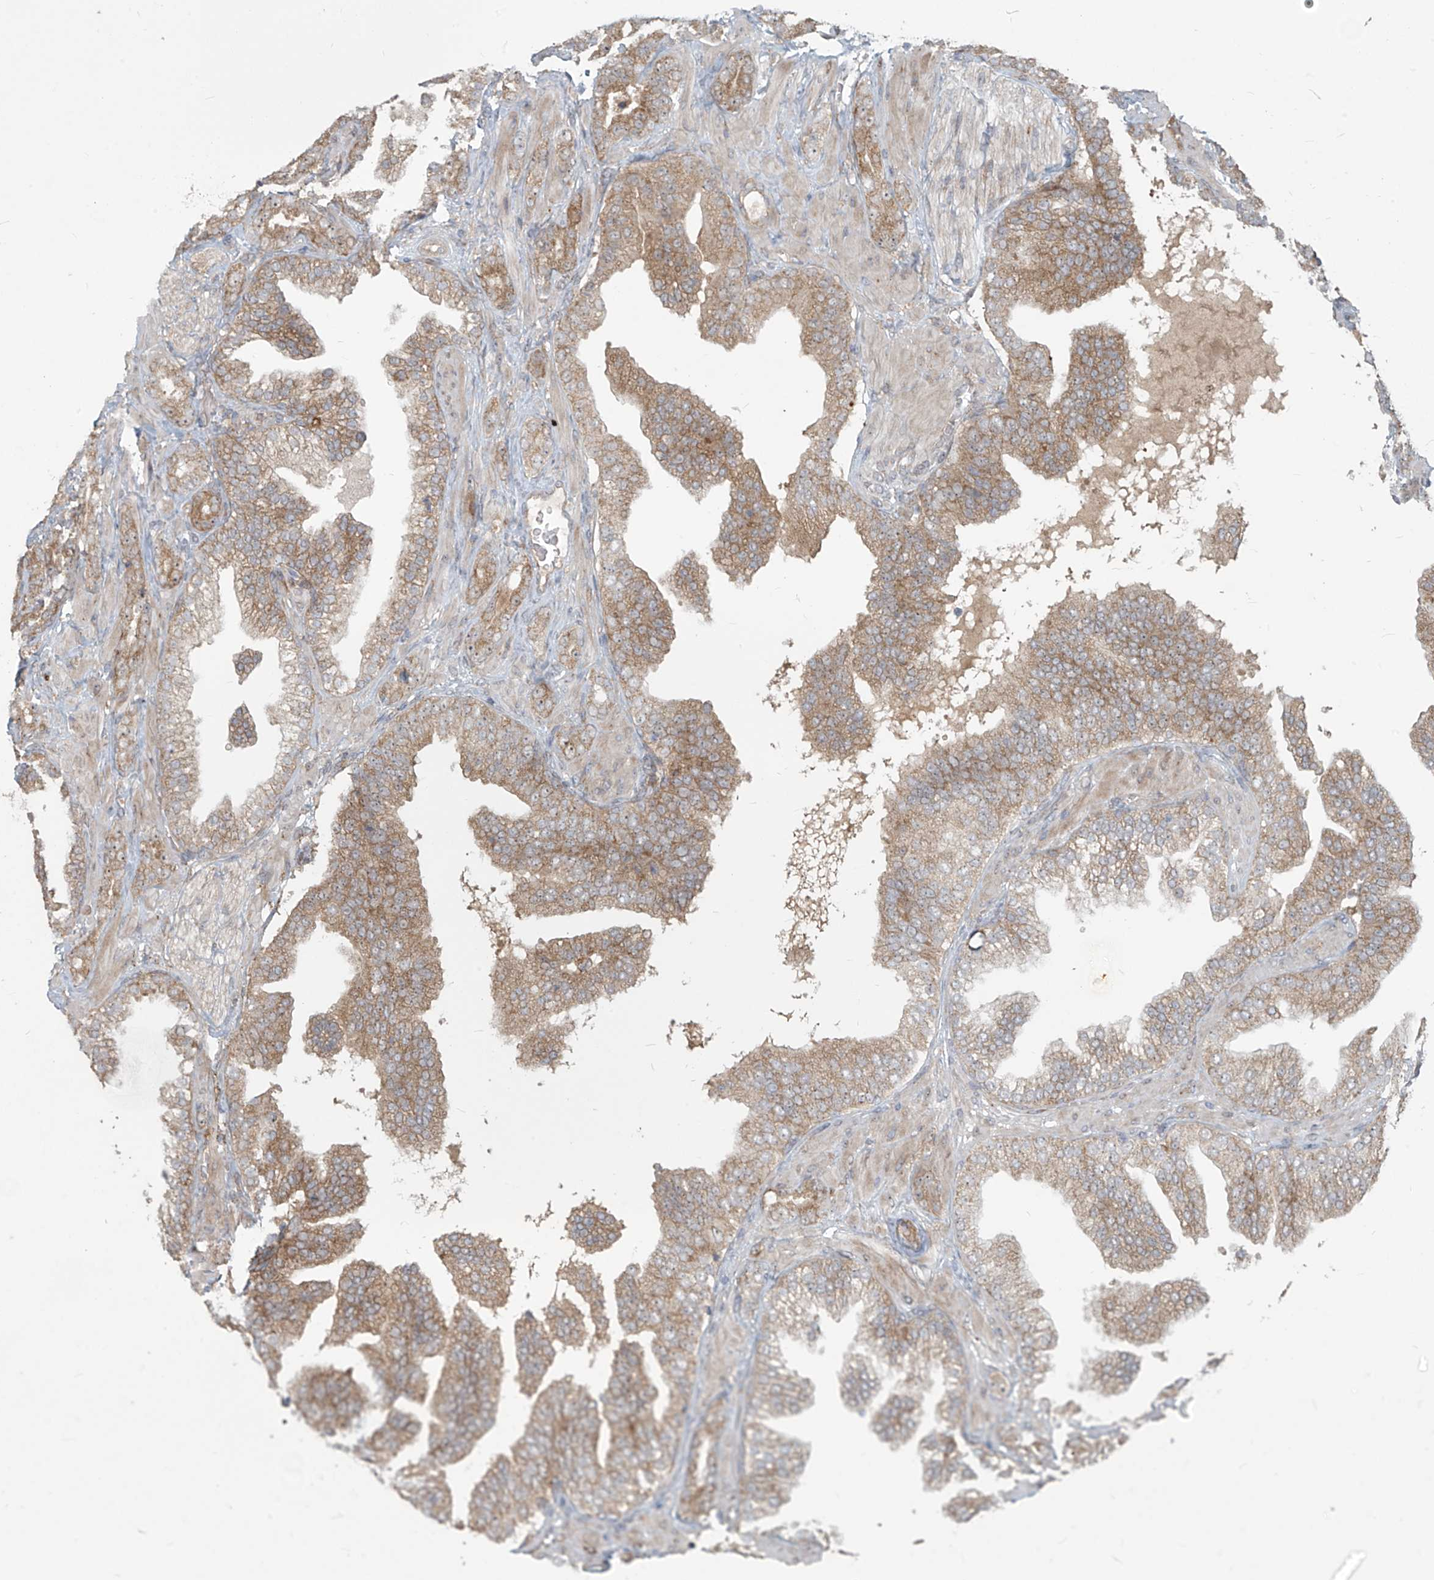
{"staining": {"intensity": "moderate", "quantity": ">75%", "location": "cytoplasmic/membranous"}, "tissue": "prostate cancer", "cell_type": "Tumor cells", "image_type": "cancer", "snomed": [{"axis": "morphology", "description": "Adenocarcinoma, High grade"}, {"axis": "topography", "description": "Prostate"}], "caption": "Brown immunohistochemical staining in prostate cancer (adenocarcinoma (high-grade)) displays moderate cytoplasmic/membranous expression in about >75% of tumor cells. (Brightfield microscopy of DAB IHC at high magnification).", "gene": "KATNIP", "patient": {"sex": "male", "age": 58}}